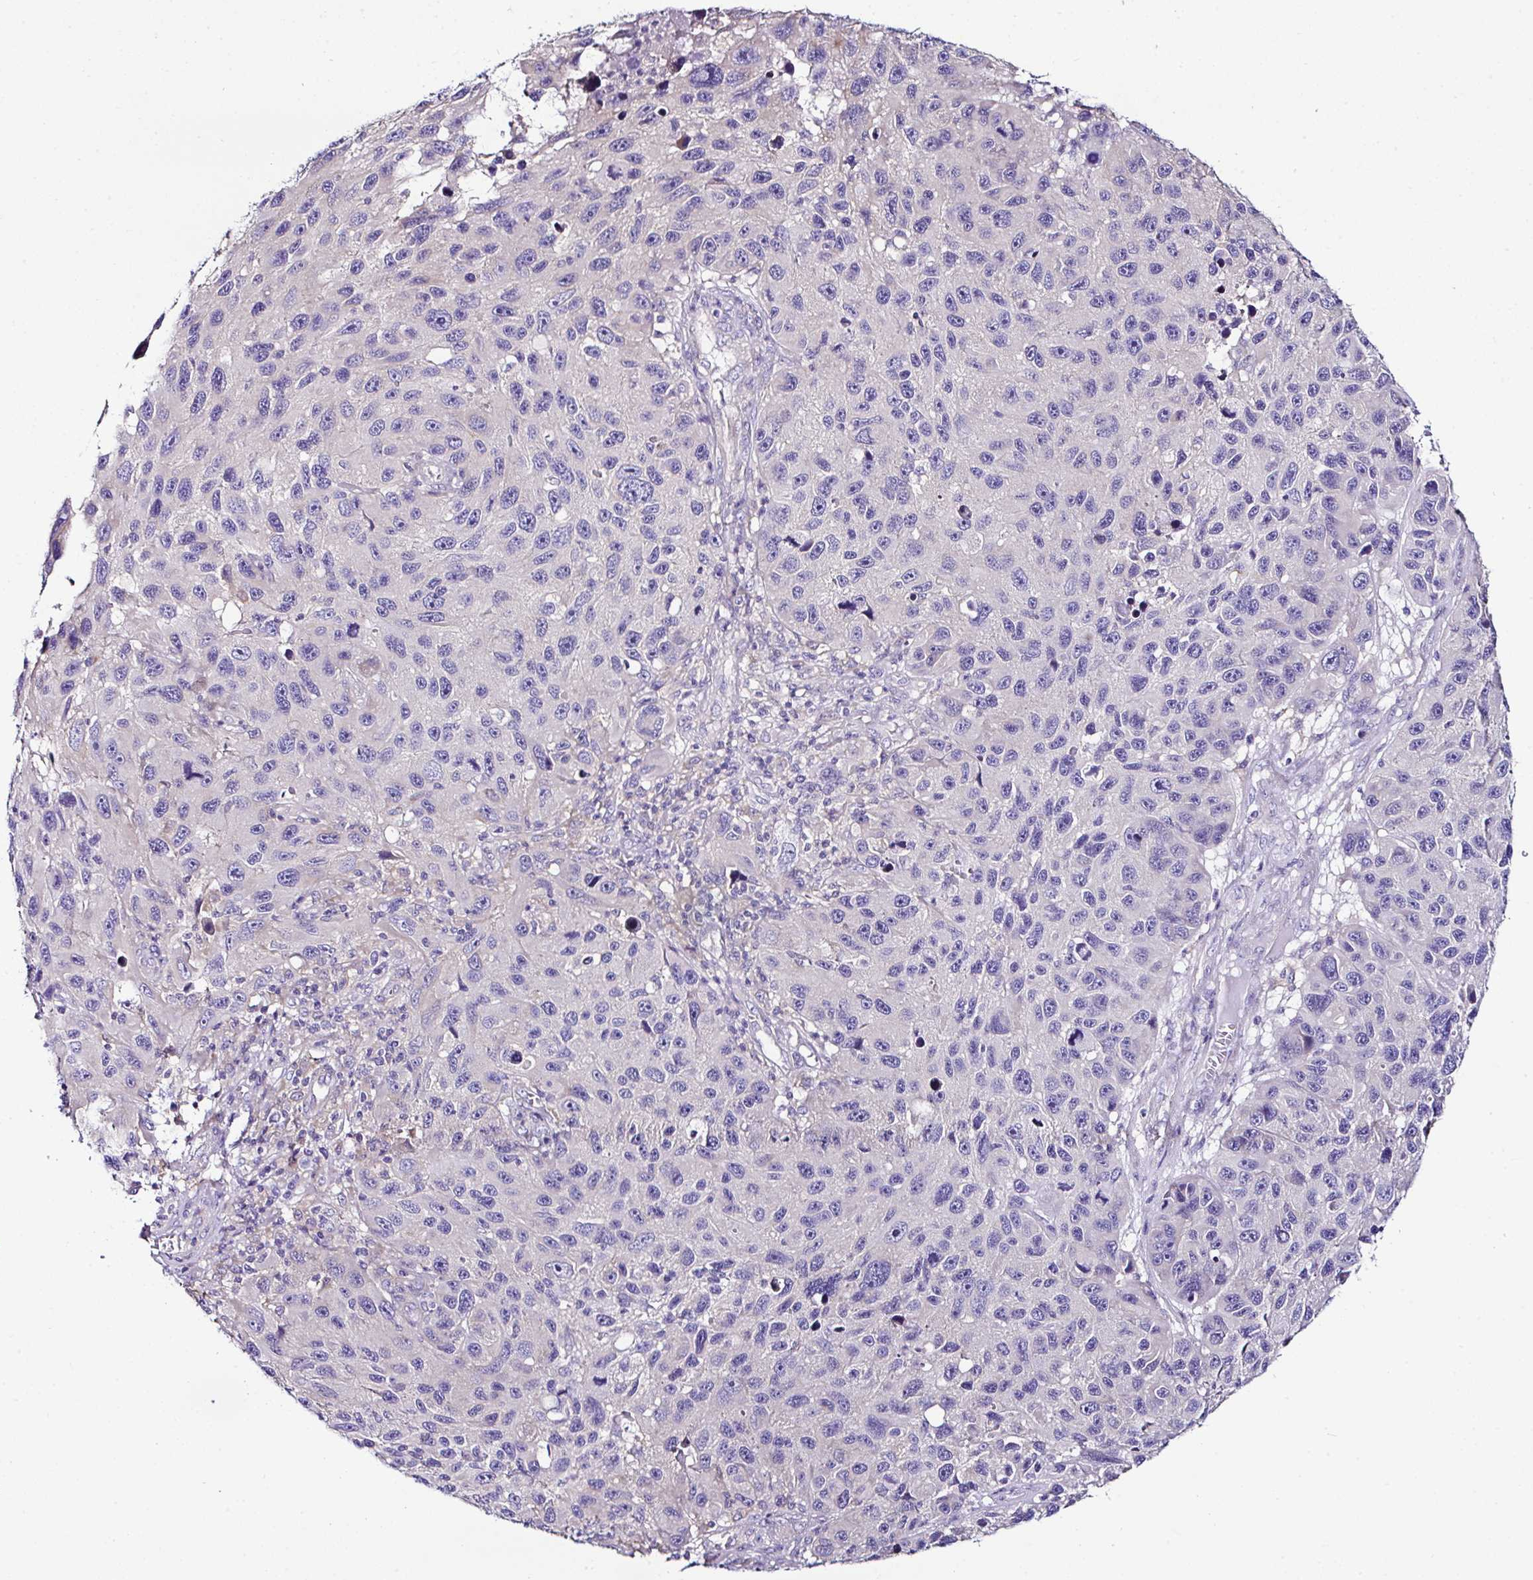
{"staining": {"intensity": "negative", "quantity": "none", "location": "none"}, "tissue": "melanoma", "cell_type": "Tumor cells", "image_type": "cancer", "snomed": [{"axis": "morphology", "description": "Malignant melanoma, NOS"}, {"axis": "topography", "description": "Skin"}], "caption": "Malignant melanoma was stained to show a protein in brown. There is no significant expression in tumor cells.", "gene": "OR4P4", "patient": {"sex": "male", "age": 53}}